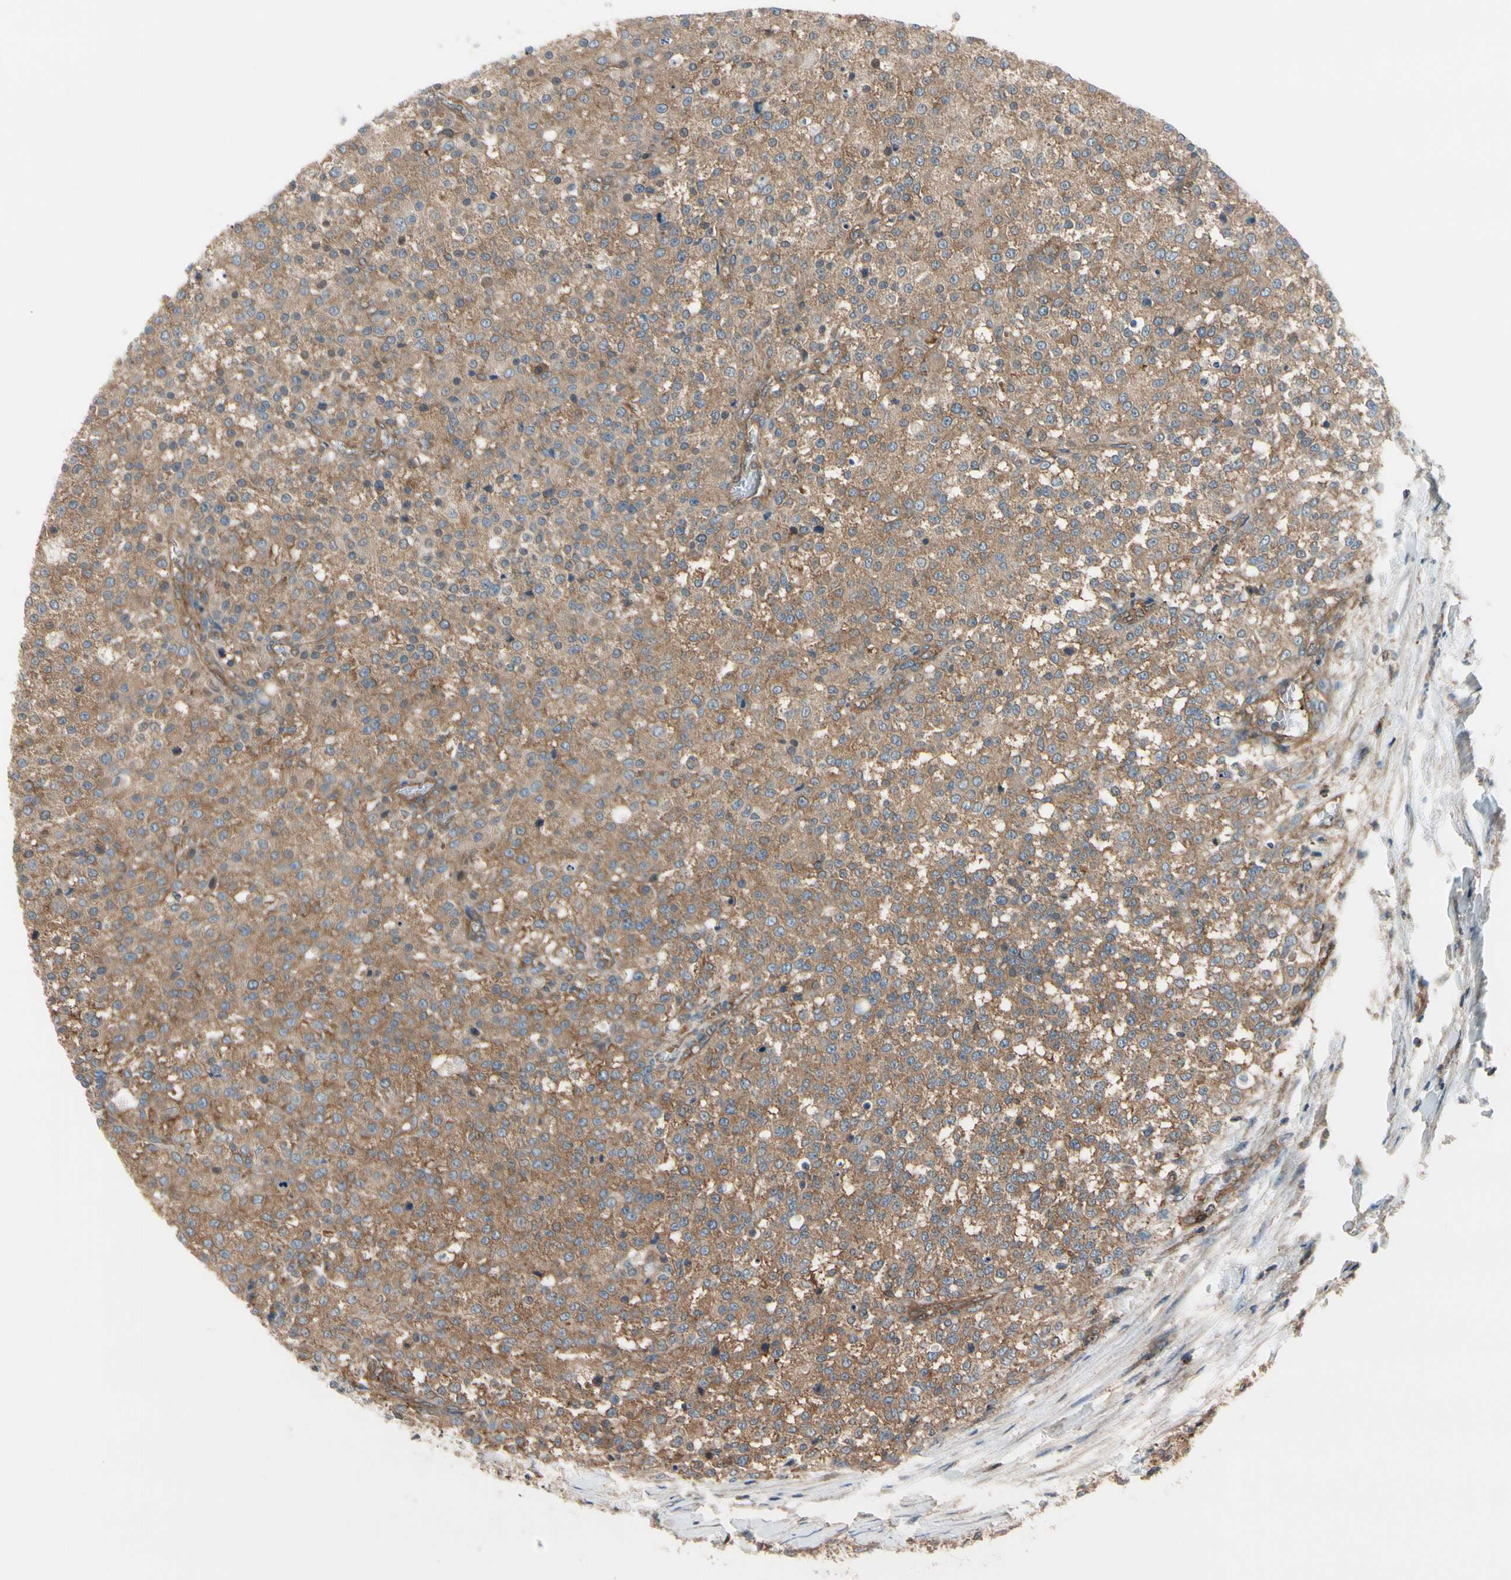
{"staining": {"intensity": "moderate", "quantity": ">75%", "location": "cytoplasmic/membranous"}, "tissue": "testis cancer", "cell_type": "Tumor cells", "image_type": "cancer", "snomed": [{"axis": "morphology", "description": "Seminoma, NOS"}, {"axis": "topography", "description": "Testis"}], "caption": "The micrograph displays staining of testis seminoma, revealing moderate cytoplasmic/membranous protein staining (brown color) within tumor cells.", "gene": "EPS15", "patient": {"sex": "male", "age": 59}}